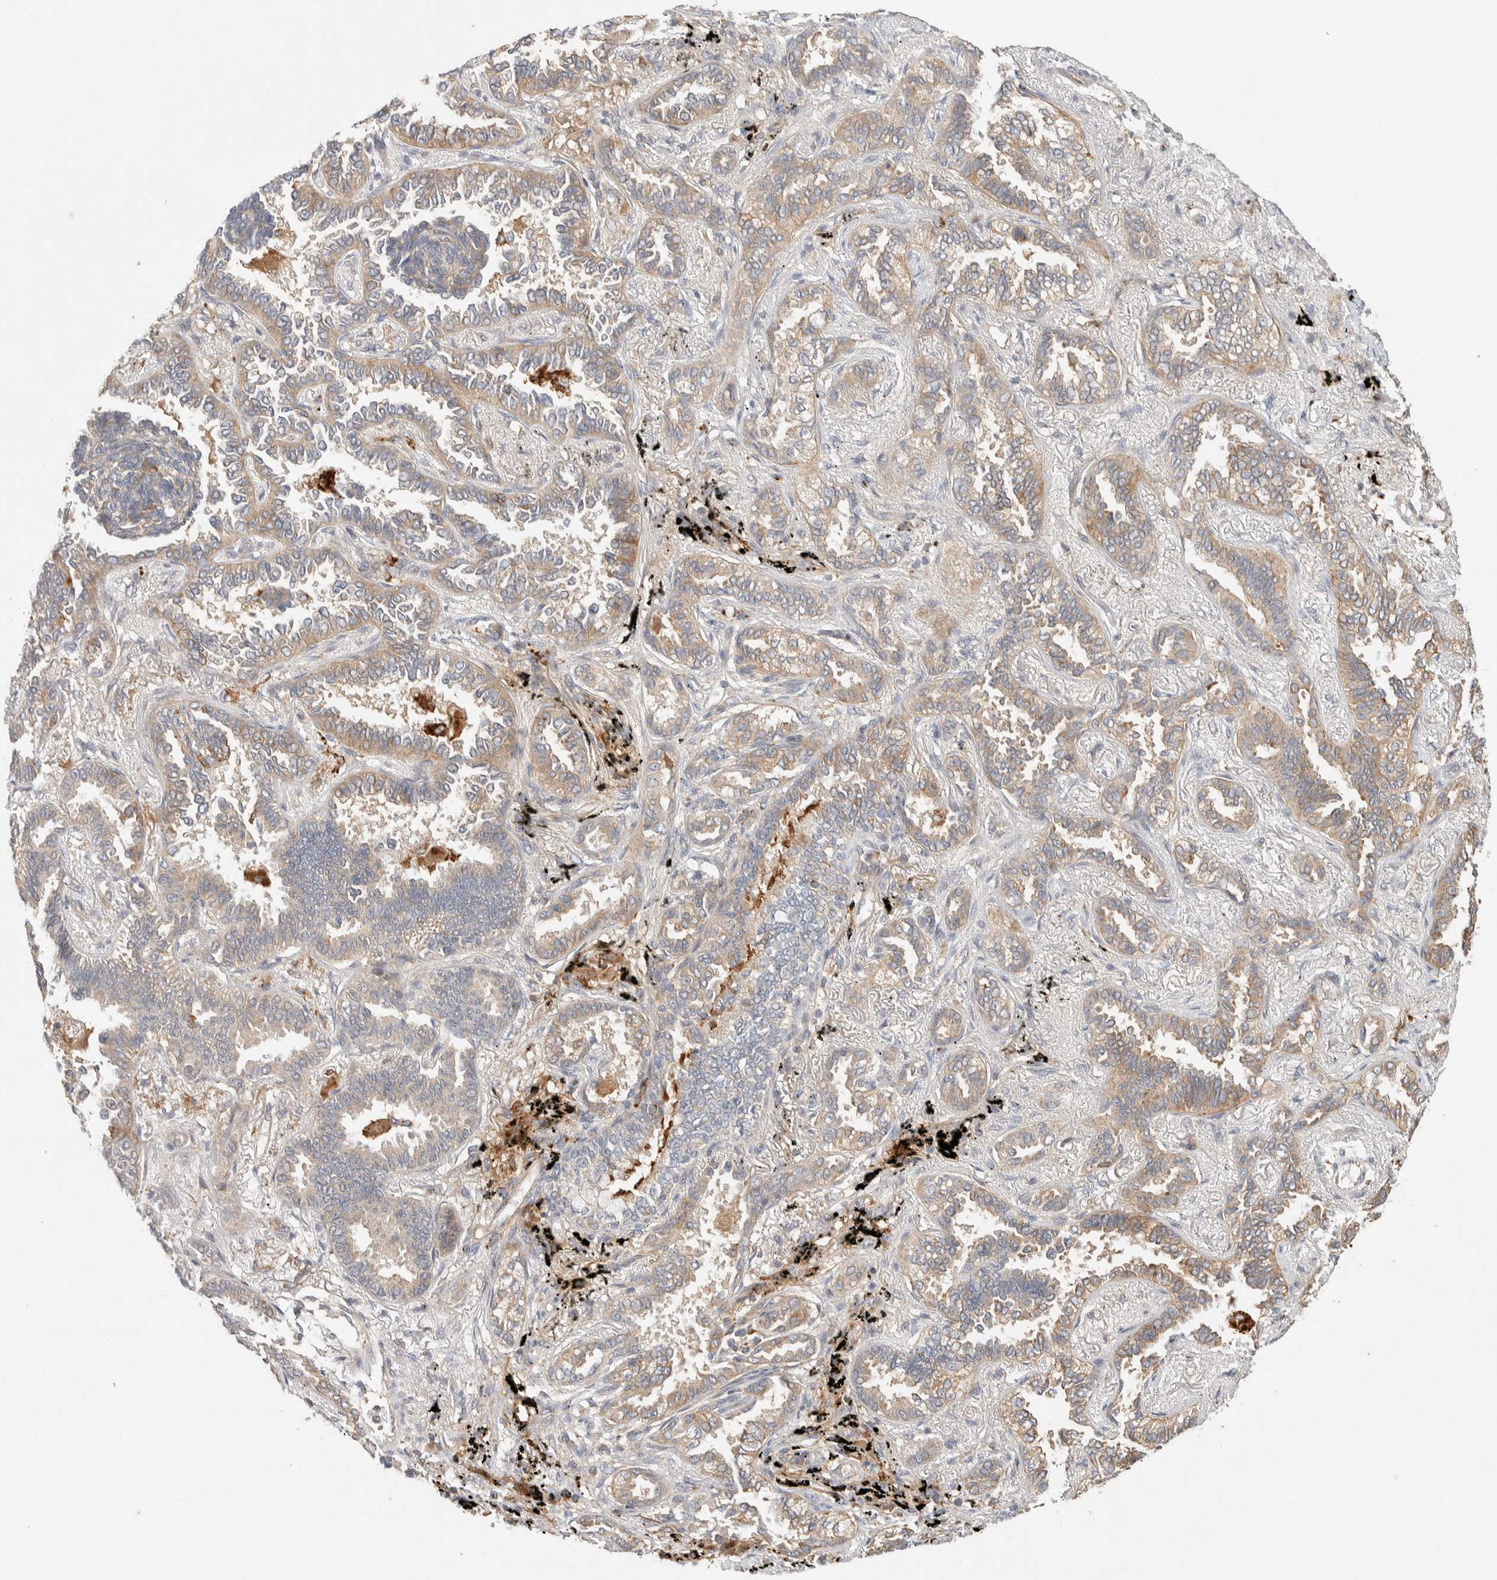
{"staining": {"intensity": "moderate", "quantity": ">75%", "location": "cytoplasmic/membranous"}, "tissue": "lung cancer", "cell_type": "Tumor cells", "image_type": "cancer", "snomed": [{"axis": "morphology", "description": "Adenocarcinoma, NOS"}, {"axis": "topography", "description": "Lung"}], "caption": "Lung cancer was stained to show a protein in brown. There is medium levels of moderate cytoplasmic/membranous staining in approximately >75% of tumor cells. (Brightfield microscopy of DAB IHC at high magnification).", "gene": "KIF9", "patient": {"sex": "male", "age": 59}}